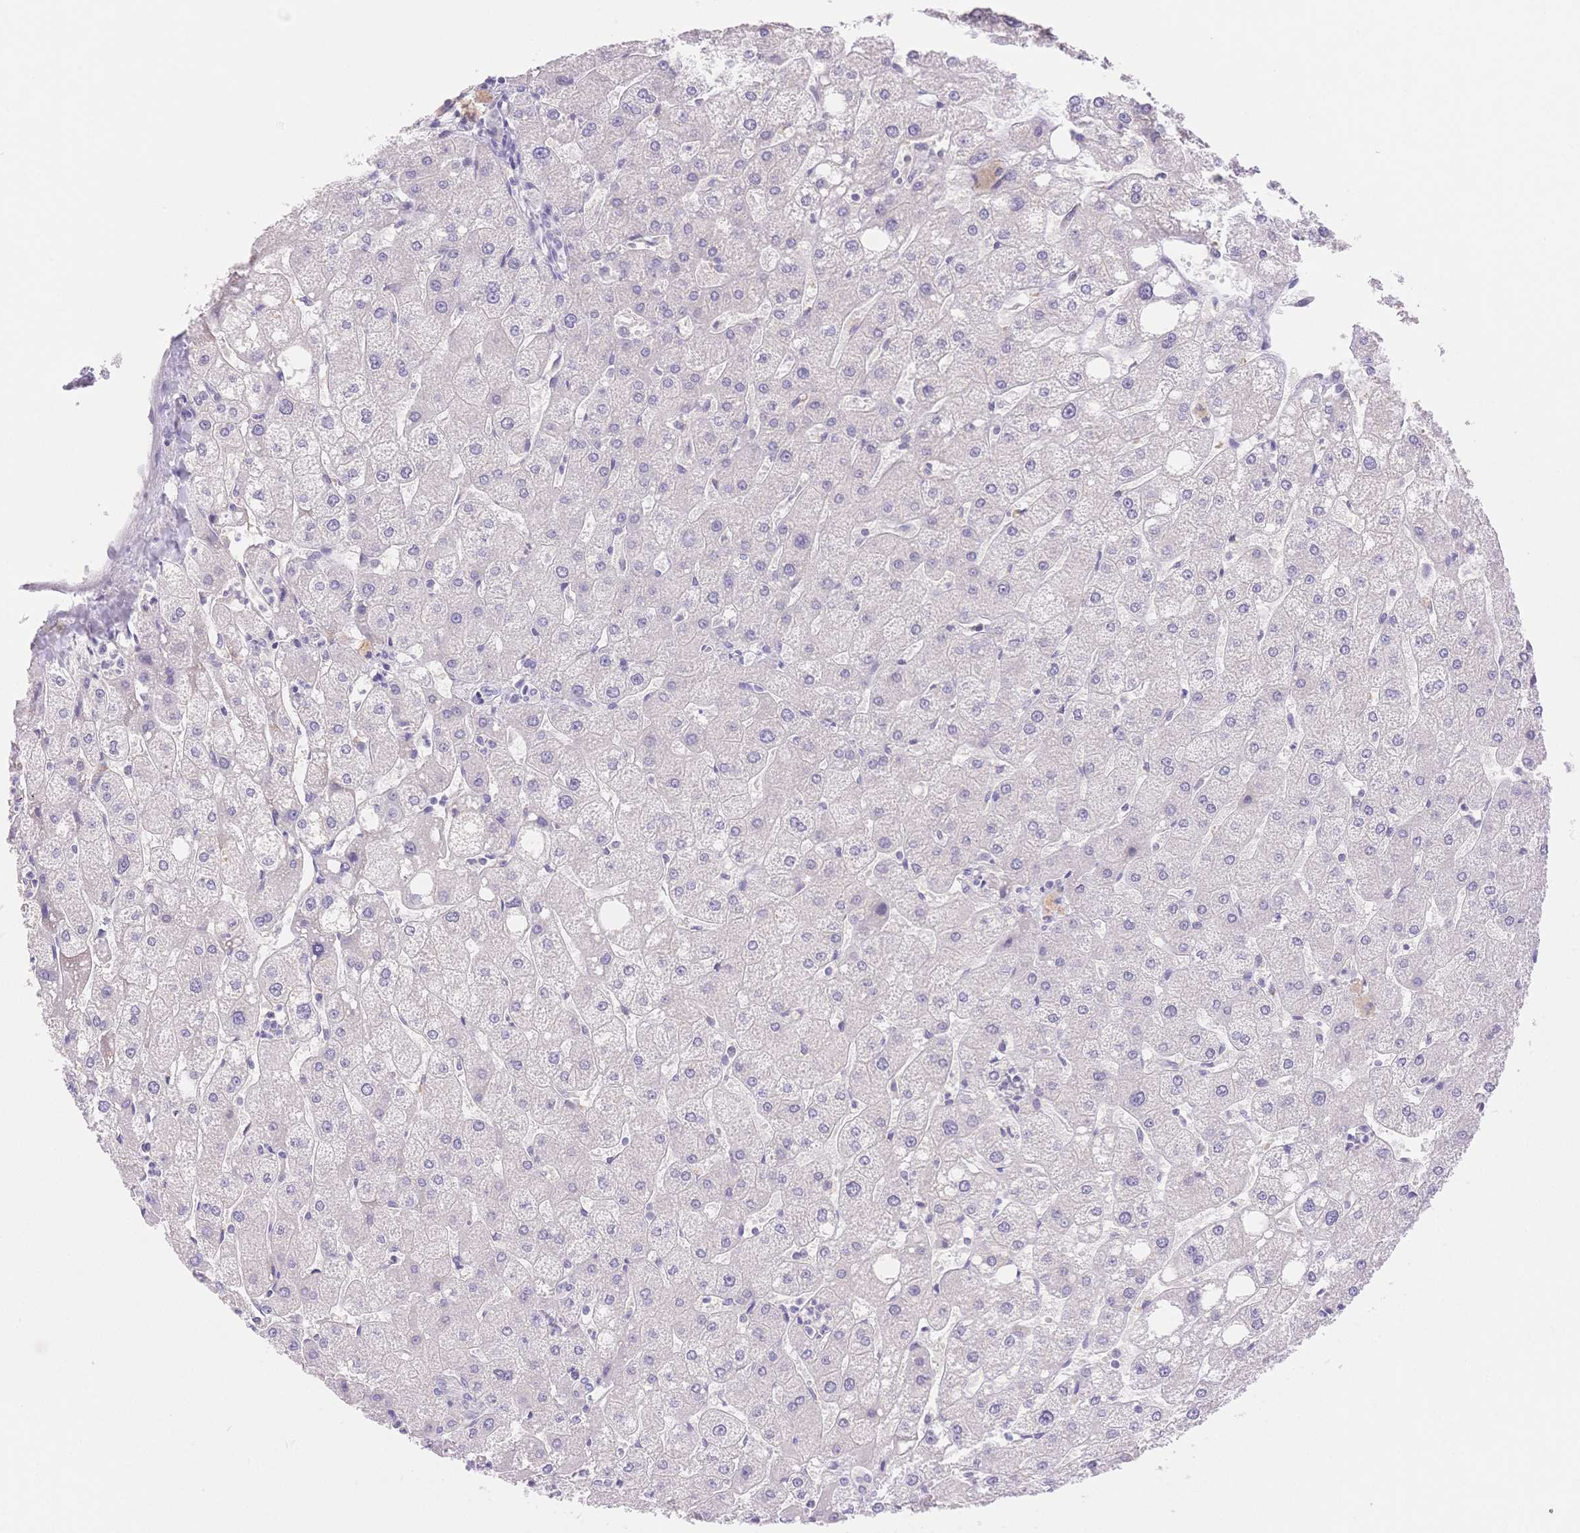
{"staining": {"intensity": "negative", "quantity": "none", "location": "none"}, "tissue": "liver", "cell_type": "Cholangiocytes", "image_type": "normal", "snomed": [{"axis": "morphology", "description": "Normal tissue, NOS"}, {"axis": "topography", "description": "Liver"}], "caption": "IHC photomicrograph of normal liver: liver stained with DAB reveals no significant protein expression in cholangiocytes.", "gene": "MYOM1", "patient": {"sex": "male", "age": 67}}